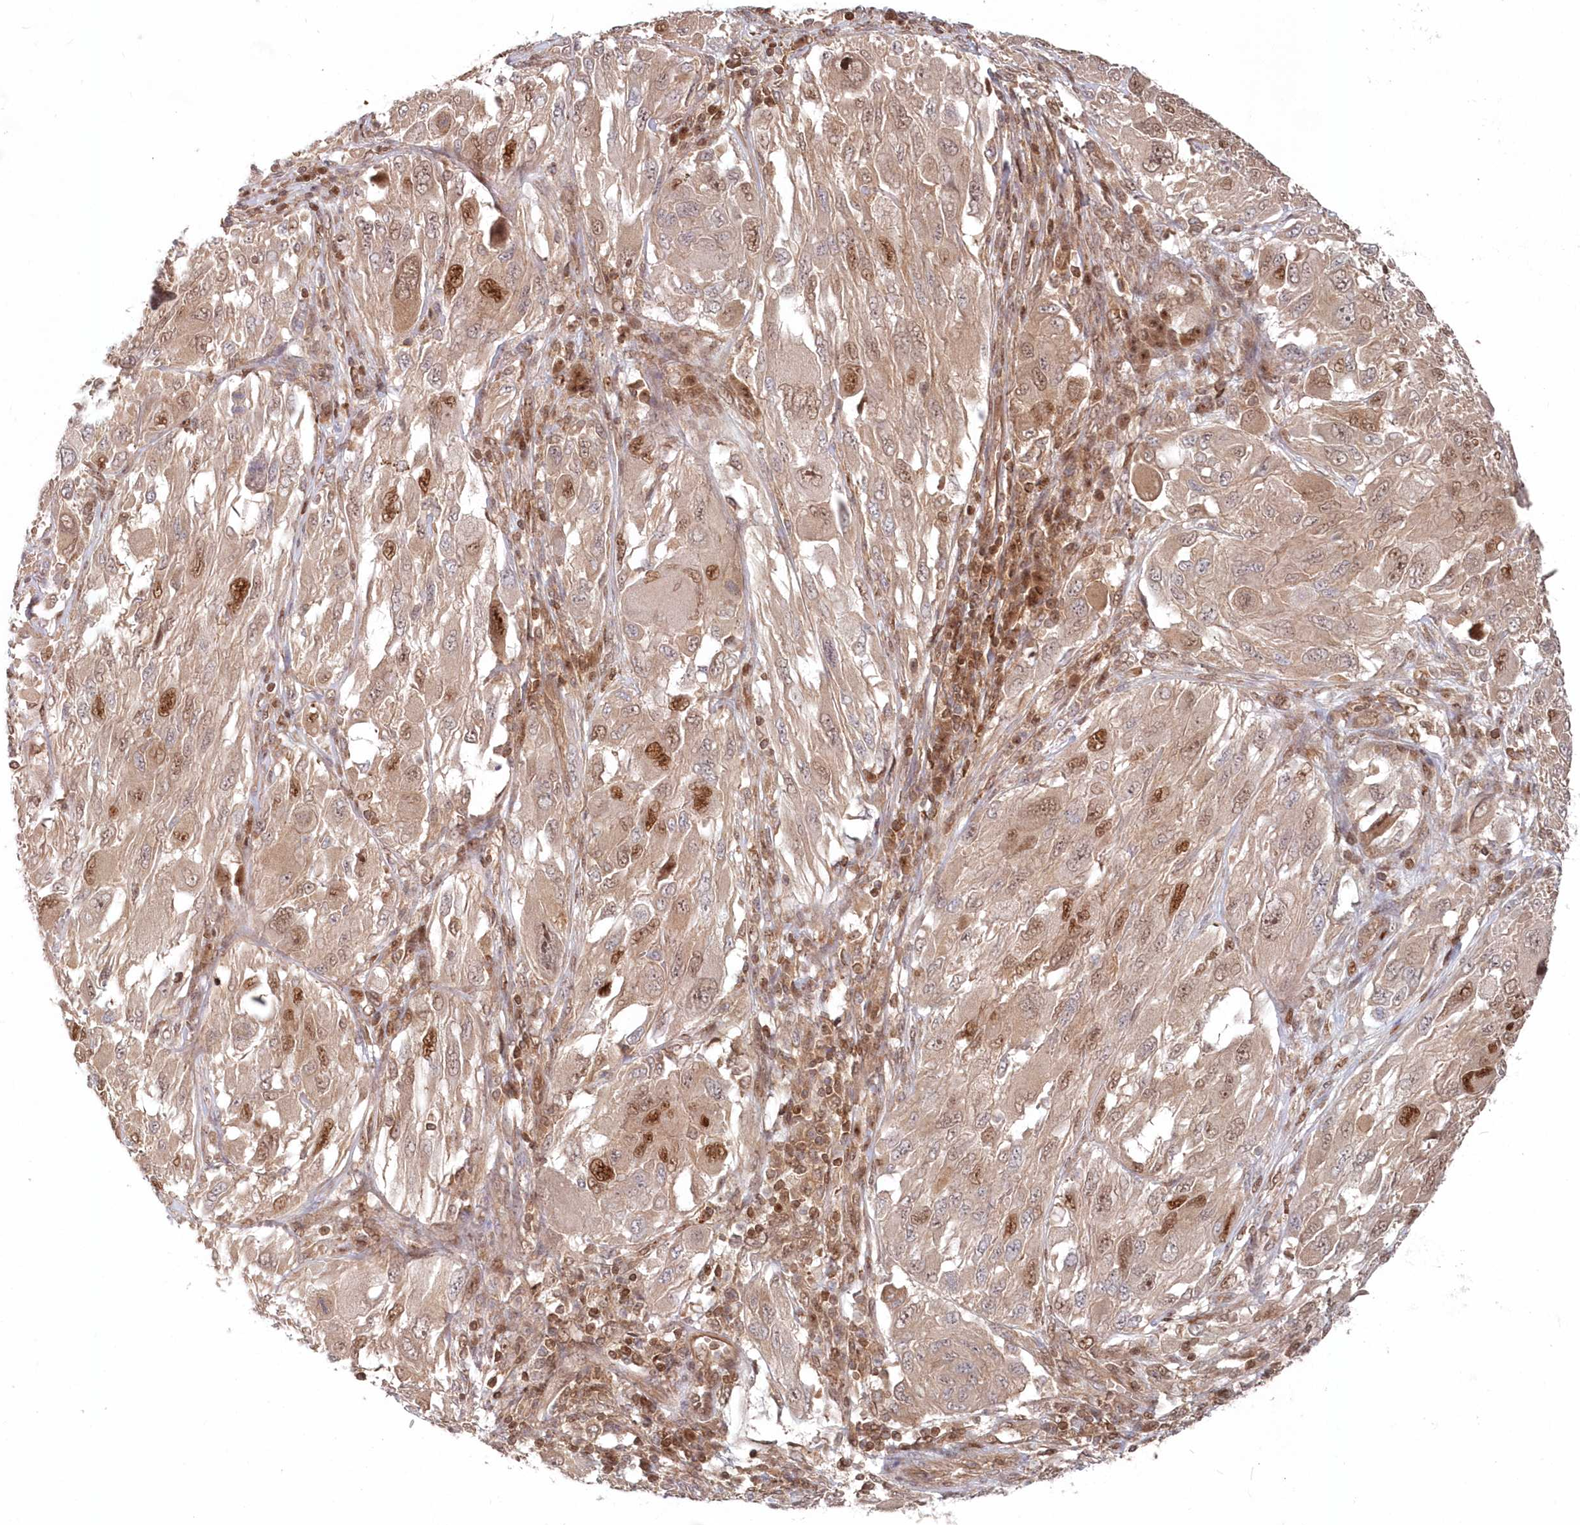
{"staining": {"intensity": "moderate", "quantity": ">75%", "location": "cytoplasmic/membranous,nuclear"}, "tissue": "melanoma", "cell_type": "Tumor cells", "image_type": "cancer", "snomed": [{"axis": "morphology", "description": "Malignant melanoma, NOS"}, {"axis": "topography", "description": "Skin"}], "caption": "Human melanoma stained for a protein (brown) exhibits moderate cytoplasmic/membranous and nuclear positive staining in approximately >75% of tumor cells.", "gene": "ABHD14B", "patient": {"sex": "female", "age": 91}}